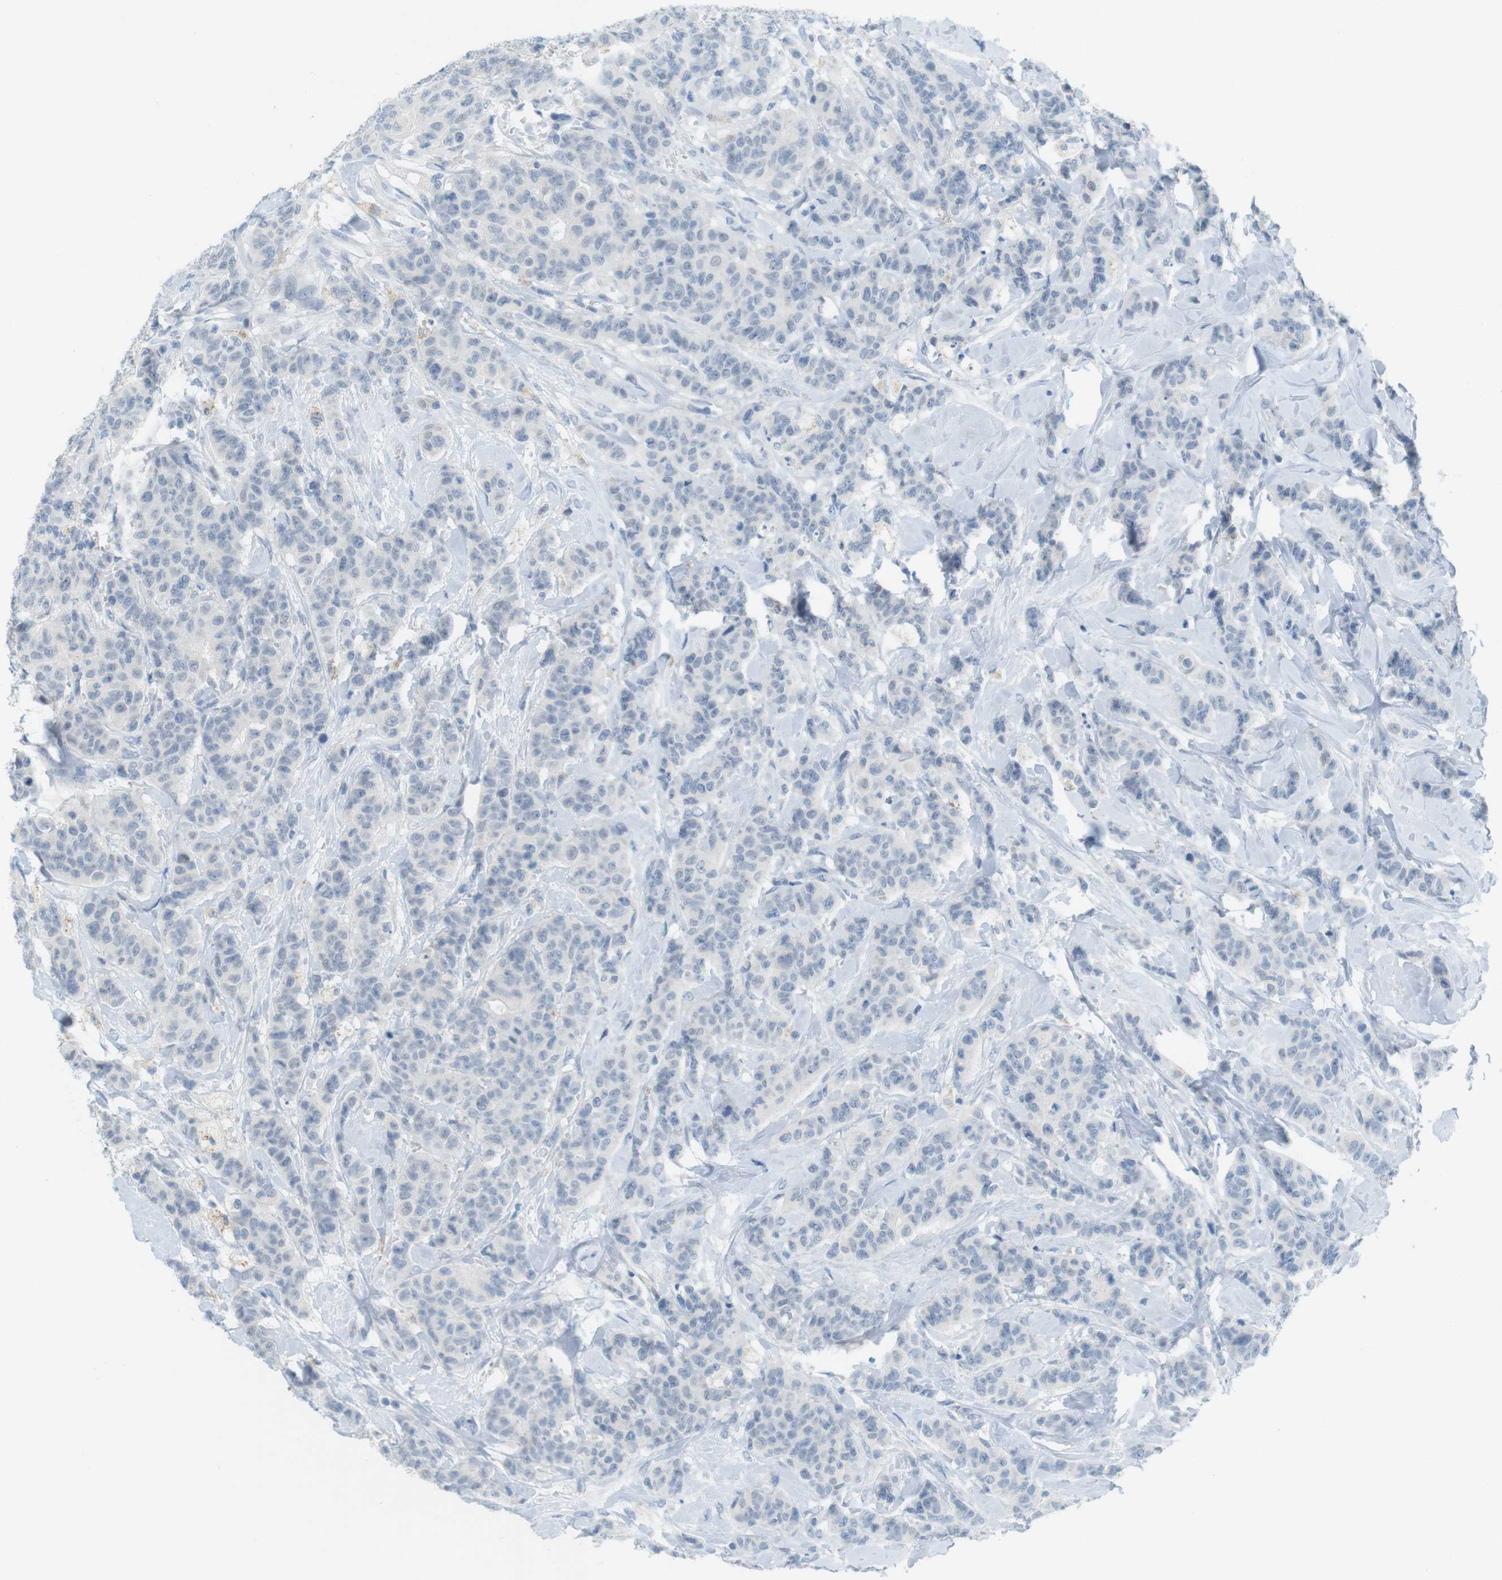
{"staining": {"intensity": "negative", "quantity": "none", "location": "none"}, "tissue": "breast cancer", "cell_type": "Tumor cells", "image_type": "cancer", "snomed": [{"axis": "morphology", "description": "Normal tissue, NOS"}, {"axis": "morphology", "description": "Duct carcinoma"}, {"axis": "topography", "description": "Breast"}], "caption": "DAB immunohistochemical staining of human breast cancer exhibits no significant staining in tumor cells.", "gene": "YIPF1", "patient": {"sex": "female", "age": 40}}